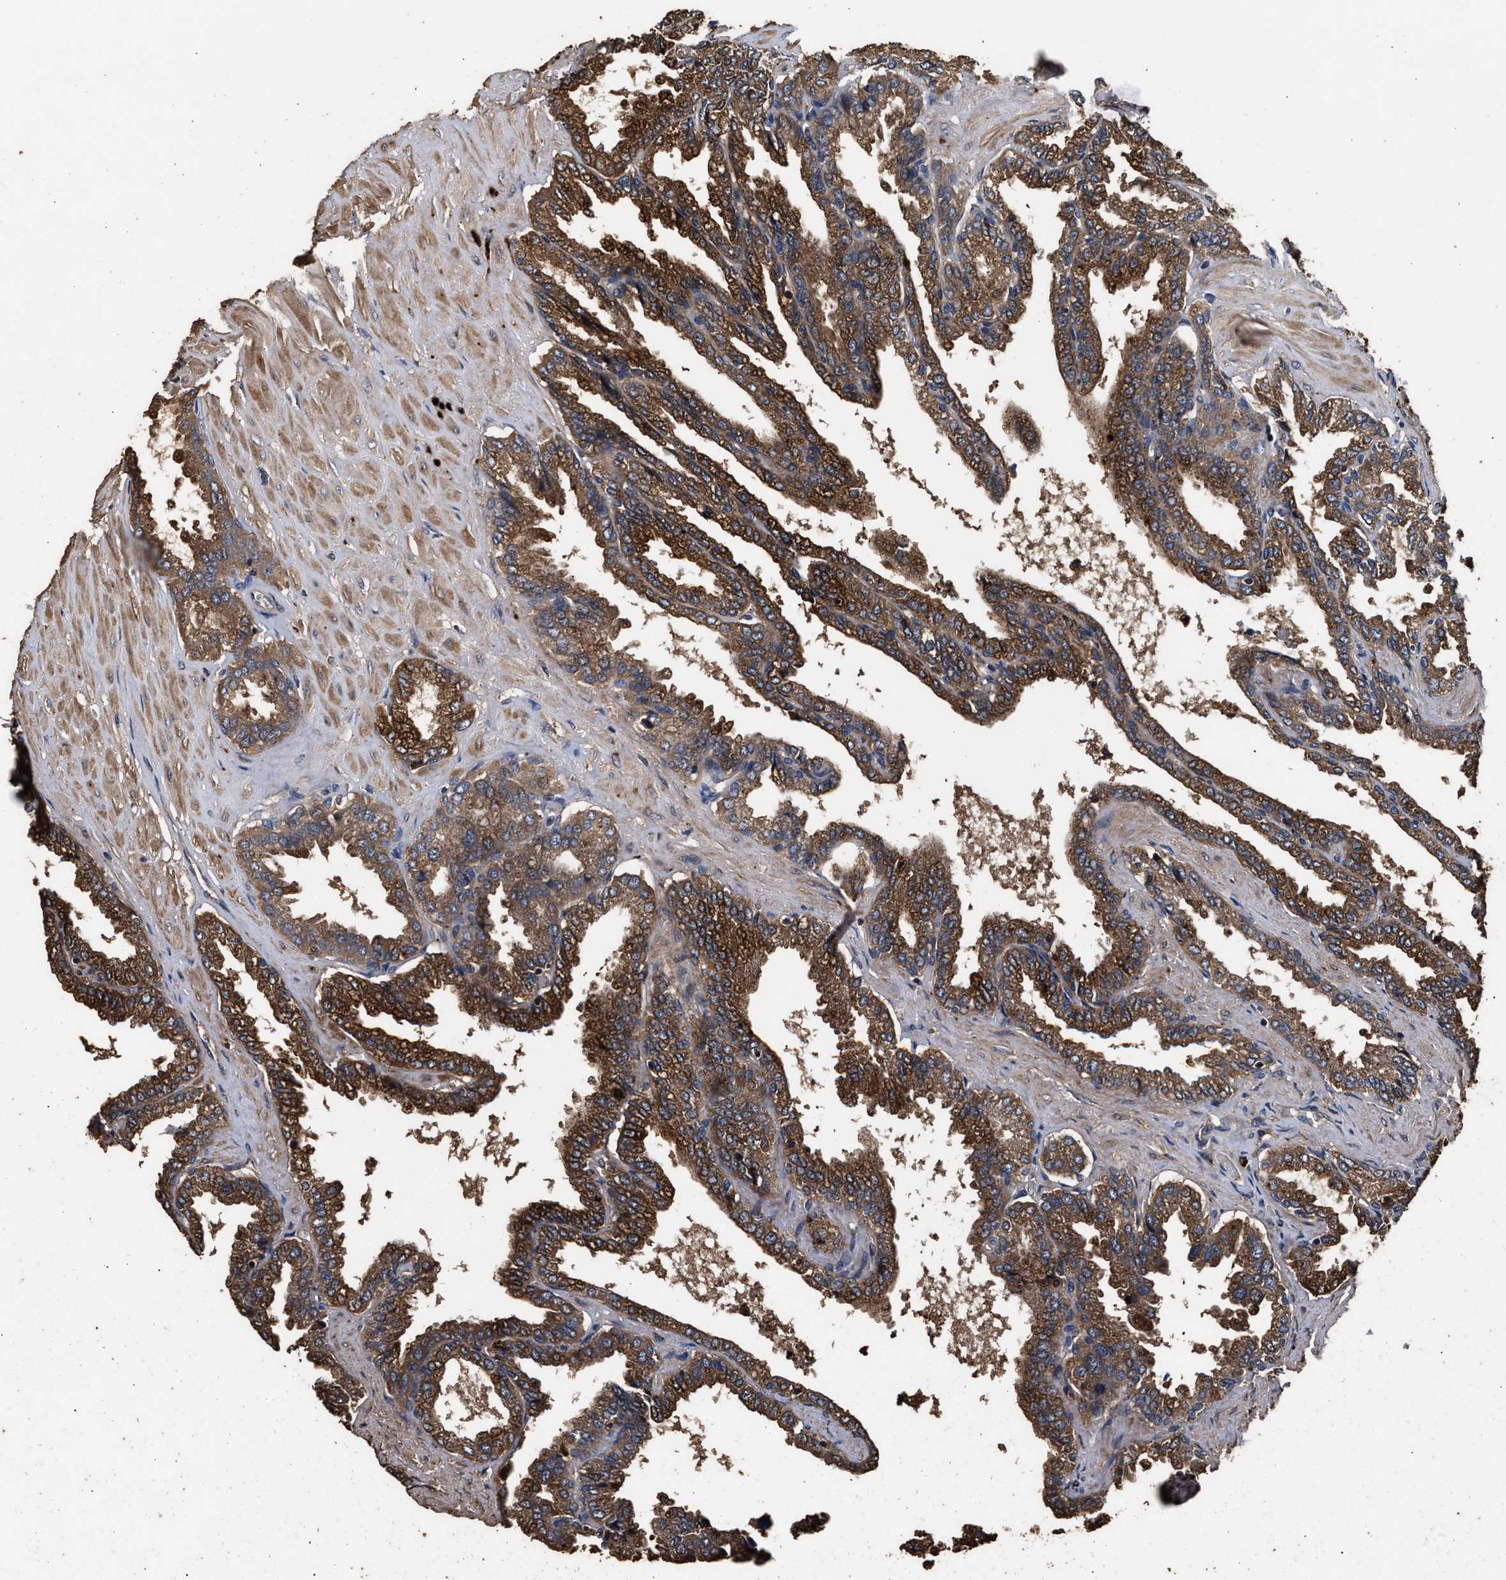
{"staining": {"intensity": "strong", "quantity": ">75%", "location": "cytoplasmic/membranous"}, "tissue": "seminal vesicle", "cell_type": "Glandular cells", "image_type": "normal", "snomed": [{"axis": "morphology", "description": "Normal tissue, NOS"}, {"axis": "topography", "description": "Seminal veicle"}], "caption": "Glandular cells exhibit high levels of strong cytoplasmic/membranous positivity in approximately >75% of cells in normal human seminal vesicle. (Stains: DAB (3,3'-diaminobenzidine) in brown, nuclei in blue, Microscopy: brightfield microscopy at high magnification).", "gene": "ENSG00000286112", "patient": {"sex": "male", "age": 46}}